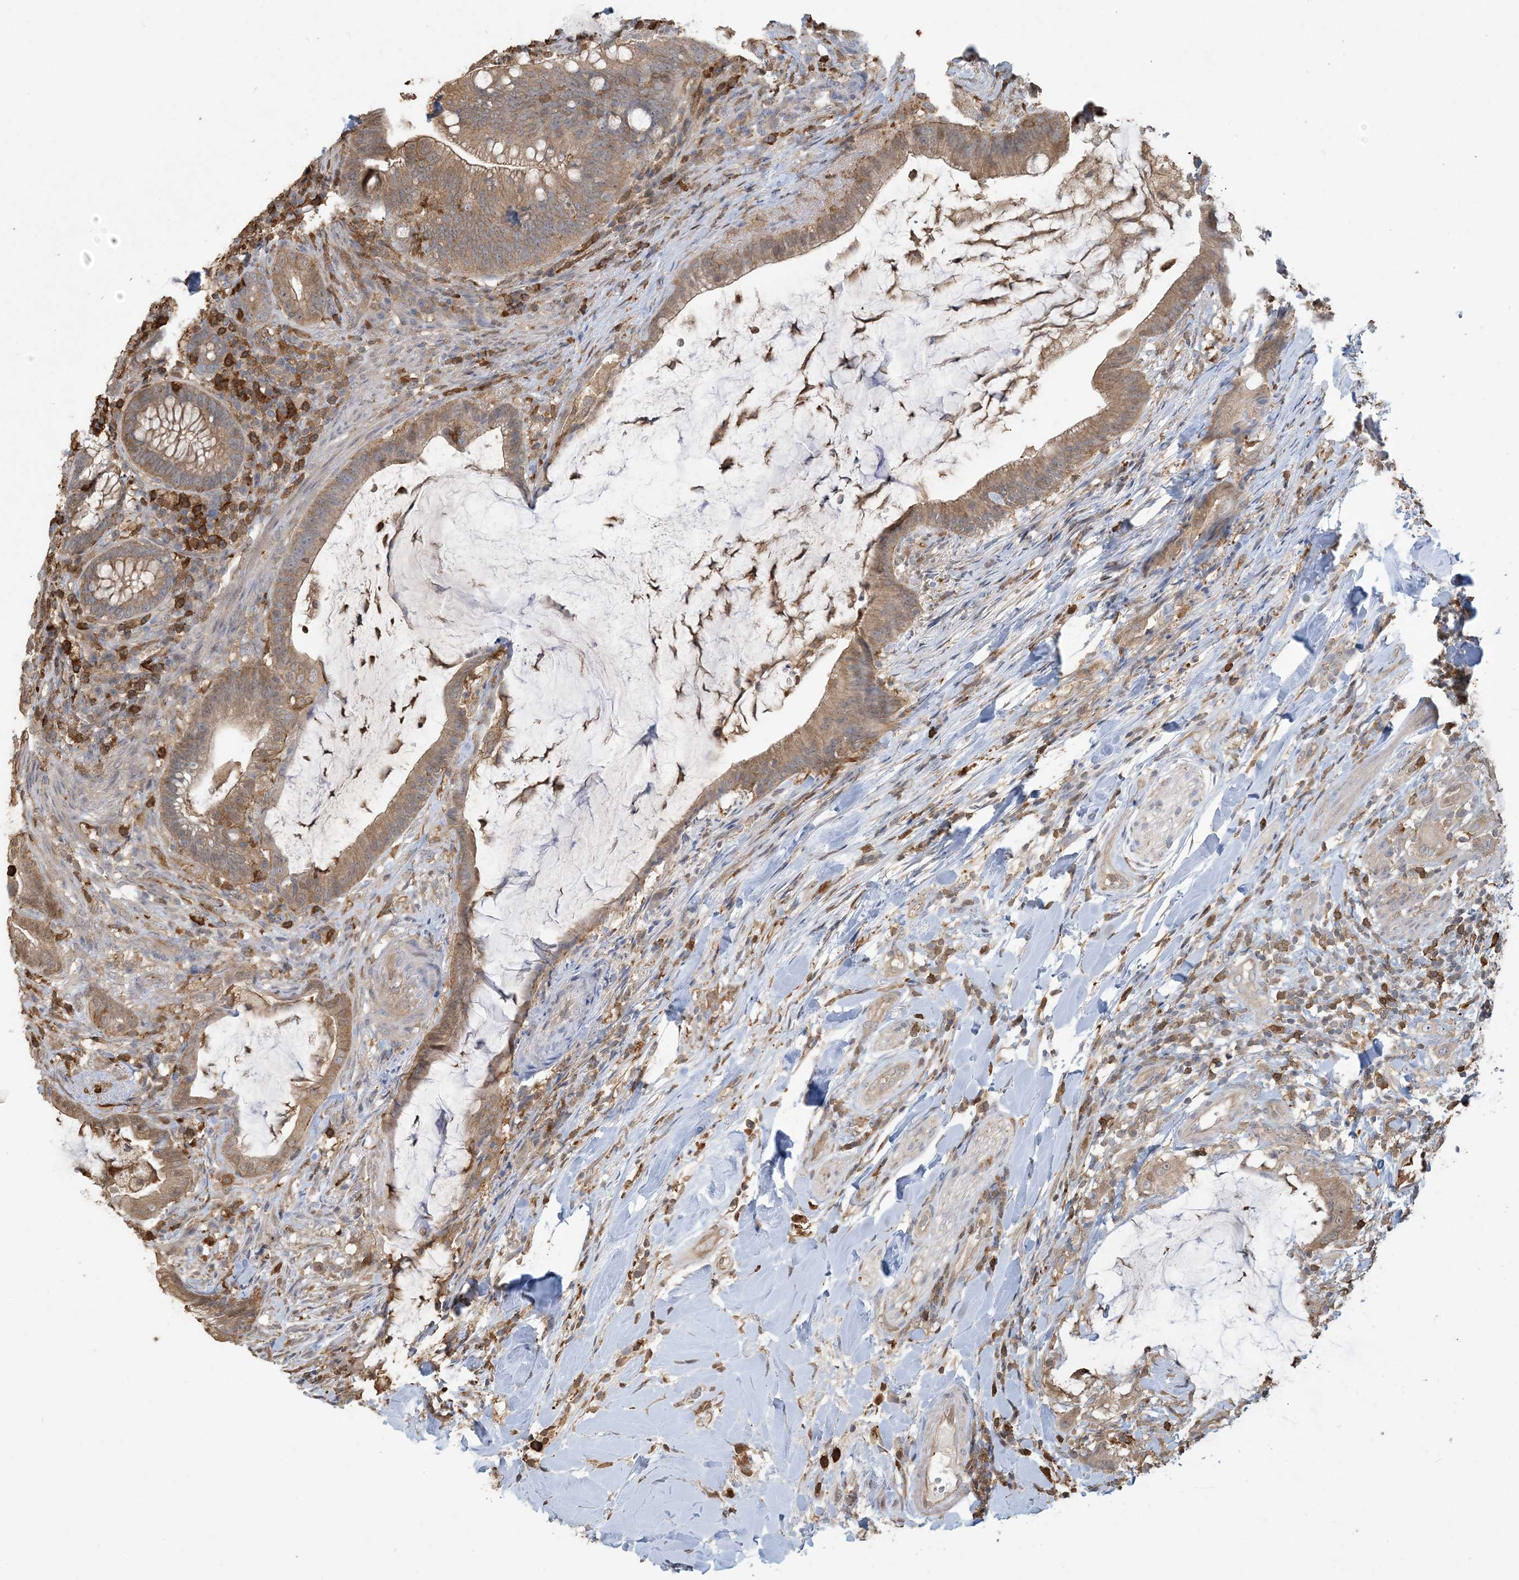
{"staining": {"intensity": "moderate", "quantity": ">75%", "location": "cytoplasmic/membranous"}, "tissue": "colorectal cancer", "cell_type": "Tumor cells", "image_type": "cancer", "snomed": [{"axis": "morphology", "description": "Adenocarcinoma, NOS"}, {"axis": "topography", "description": "Colon"}], "caption": "A high-resolution histopathology image shows immunohistochemistry staining of adenocarcinoma (colorectal), which demonstrates moderate cytoplasmic/membranous staining in about >75% of tumor cells.", "gene": "TMSB4X", "patient": {"sex": "female", "age": 66}}